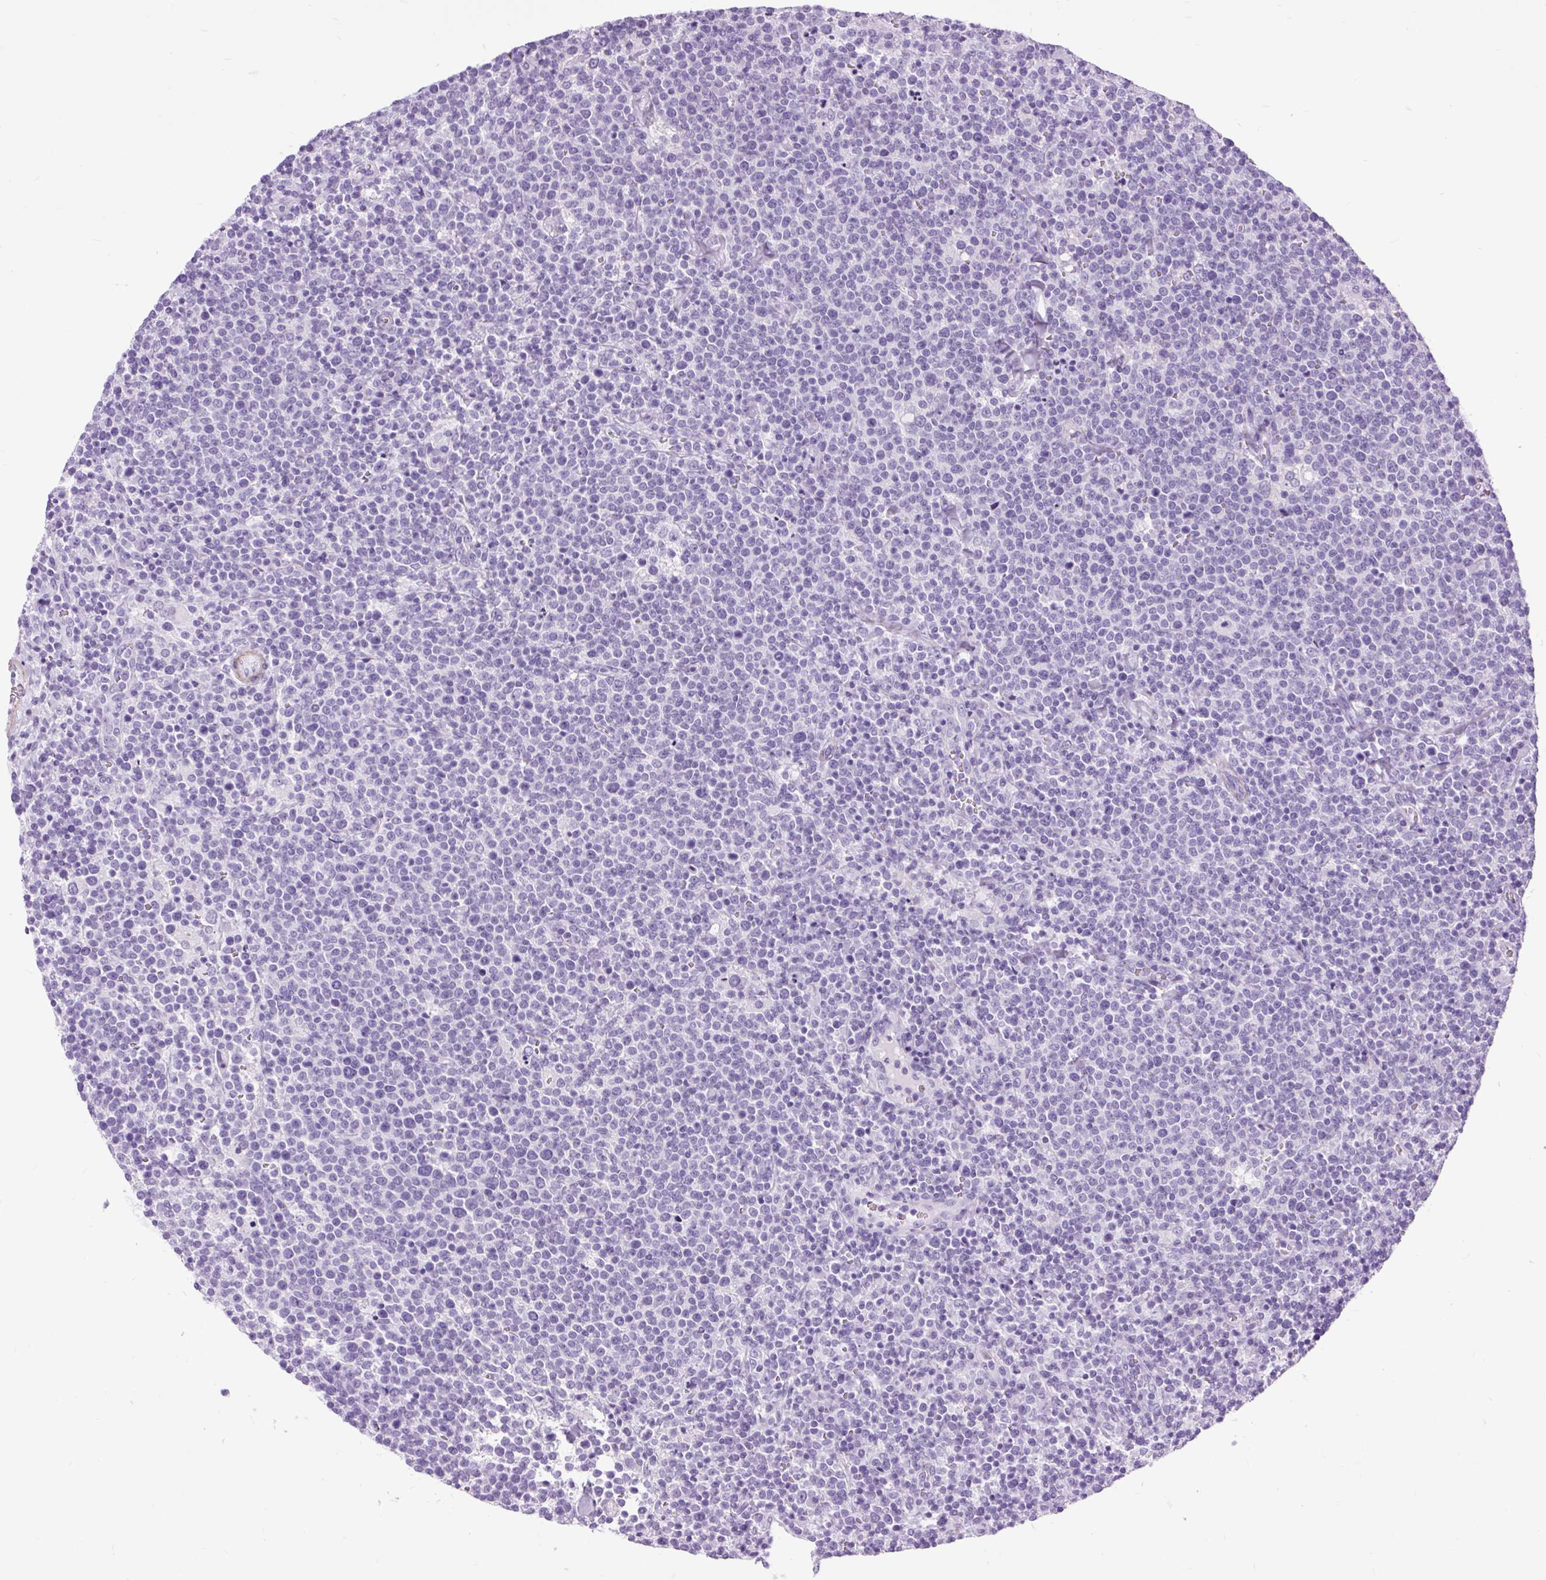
{"staining": {"intensity": "negative", "quantity": "none", "location": "none"}, "tissue": "lymphoma", "cell_type": "Tumor cells", "image_type": "cancer", "snomed": [{"axis": "morphology", "description": "Malignant lymphoma, non-Hodgkin's type, High grade"}, {"axis": "topography", "description": "Lymph node"}], "caption": "Protein analysis of lymphoma demonstrates no significant positivity in tumor cells.", "gene": "DPP6", "patient": {"sex": "male", "age": 61}}